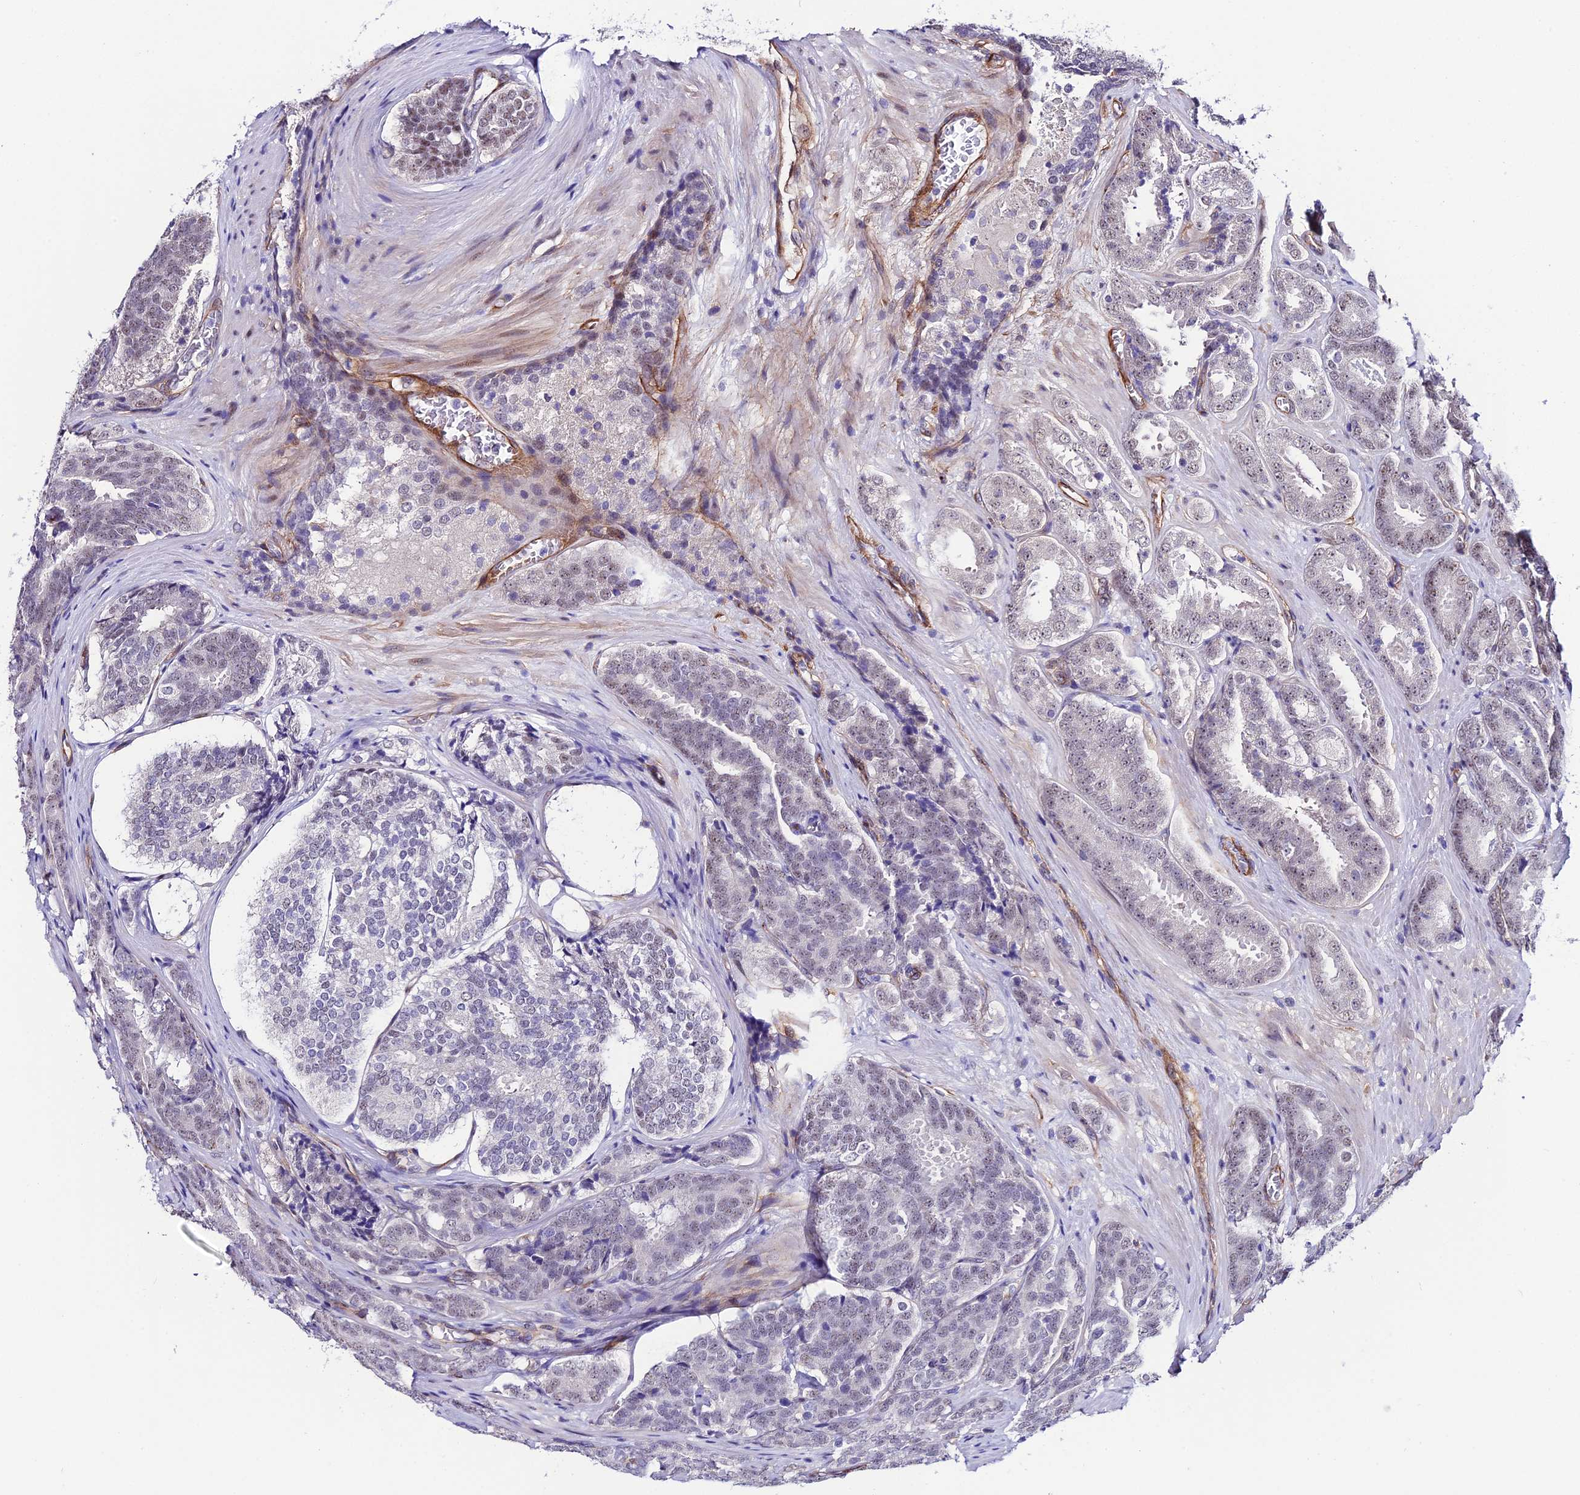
{"staining": {"intensity": "weak", "quantity": "25%-75%", "location": "nuclear"}, "tissue": "prostate cancer", "cell_type": "Tumor cells", "image_type": "cancer", "snomed": [{"axis": "morphology", "description": "Adenocarcinoma, High grade"}, {"axis": "topography", "description": "Prostate"}], "caption": "Adenocarcinoma (high-grade) (prostate) tissue displays weak nuclear expression in about 25%-75% of tumor cells", "gene": "SYT15", "patient": {"sex": "male", "age": 63}}